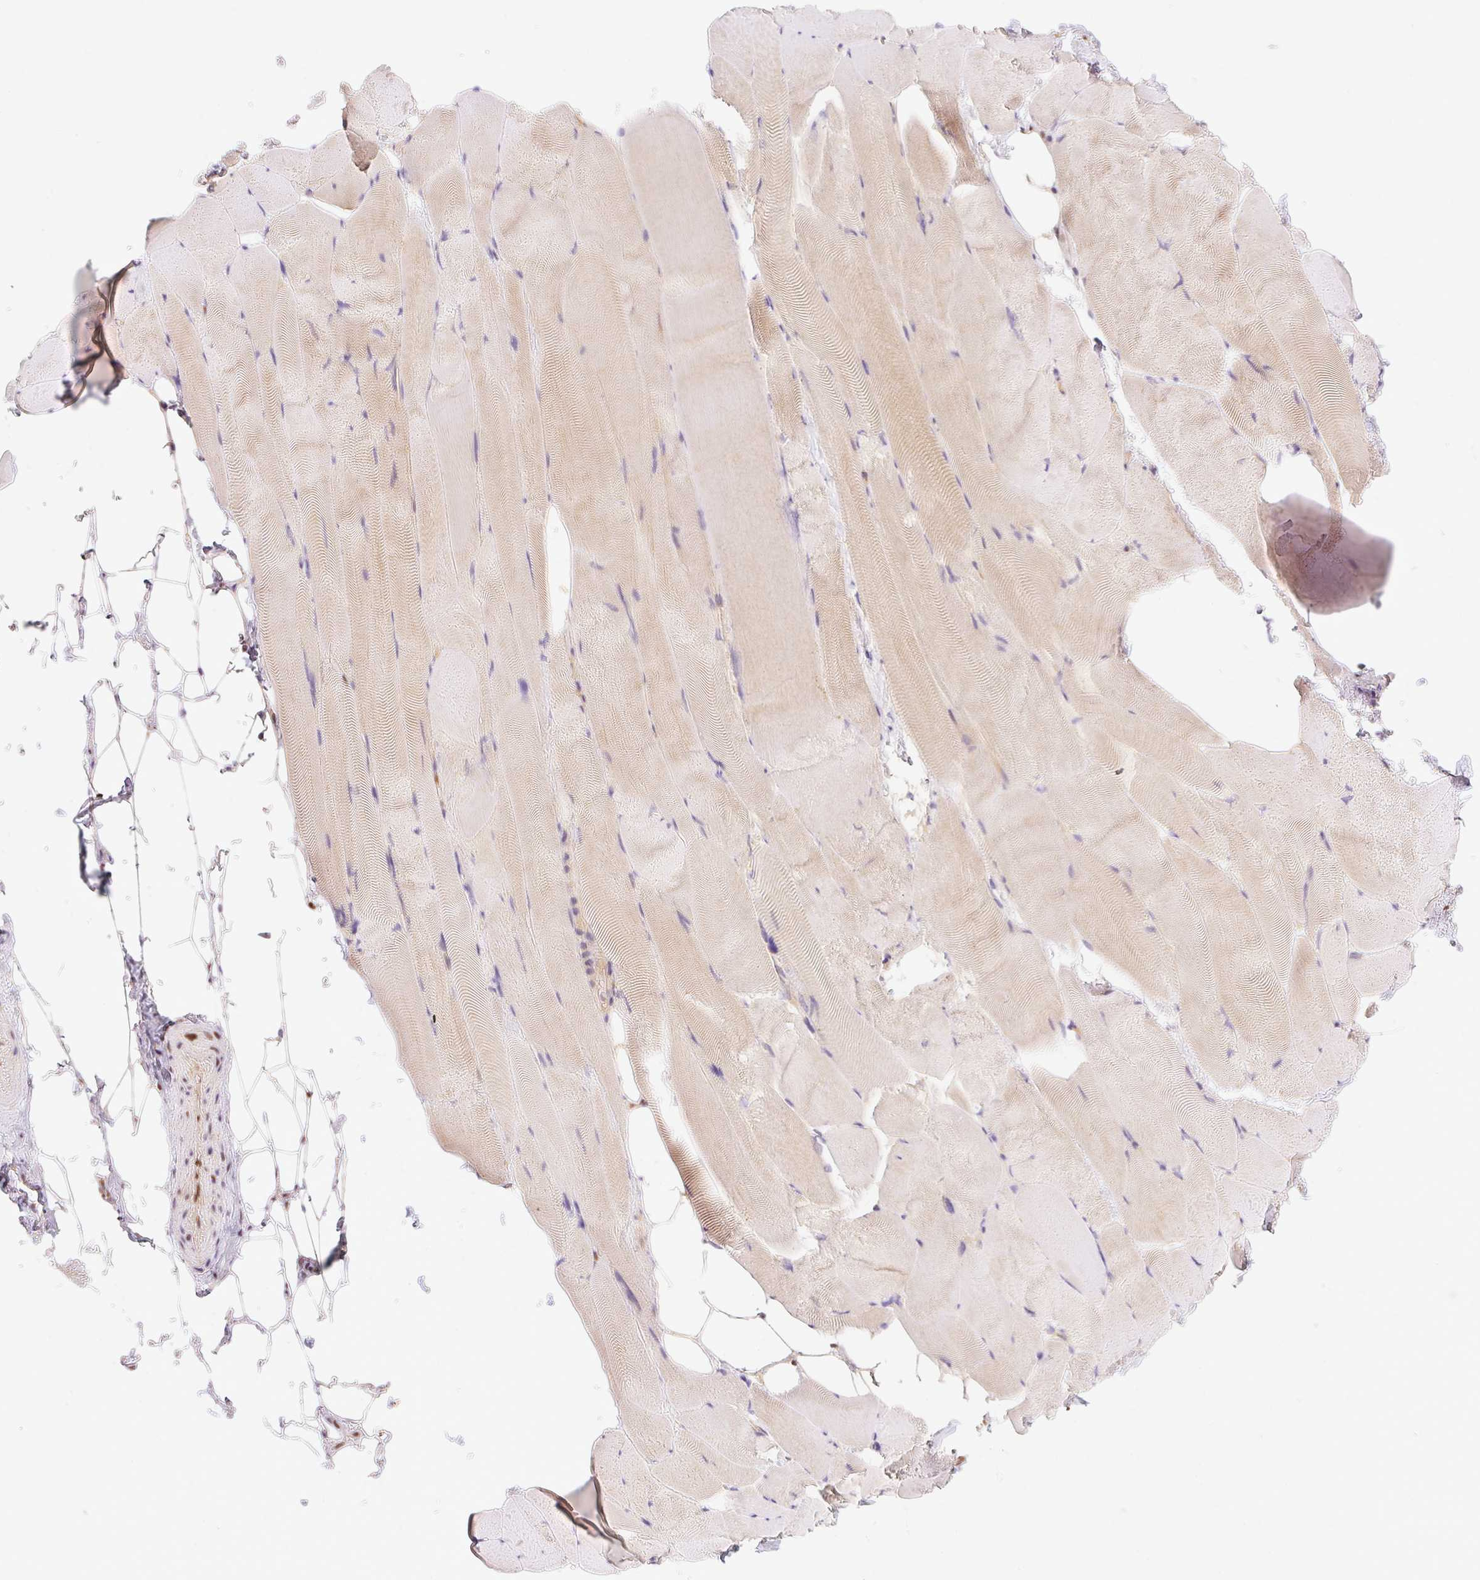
{"staining": {"intensity": "strong", "quantity": "25%-75%", "location": "cytoplasmic/membranous,nuclear"}, "tissue": "skeletal muscle", "cell_type": "Myocytes", "image_type": "normal", "snomed": [{"axis": "morphology", "description": "Normal tissue, NOS"}, {"axis": "topography", "description": "Skeletal muscle"}], "caption": "IHC of normal skeletal muscle displays high levels of strong cytoplasmic/membranous,nuclear positivity in about 25%-75% of myocytes.", "gene": "GPR139", "patient": {"sex": "female", "age": 64}}